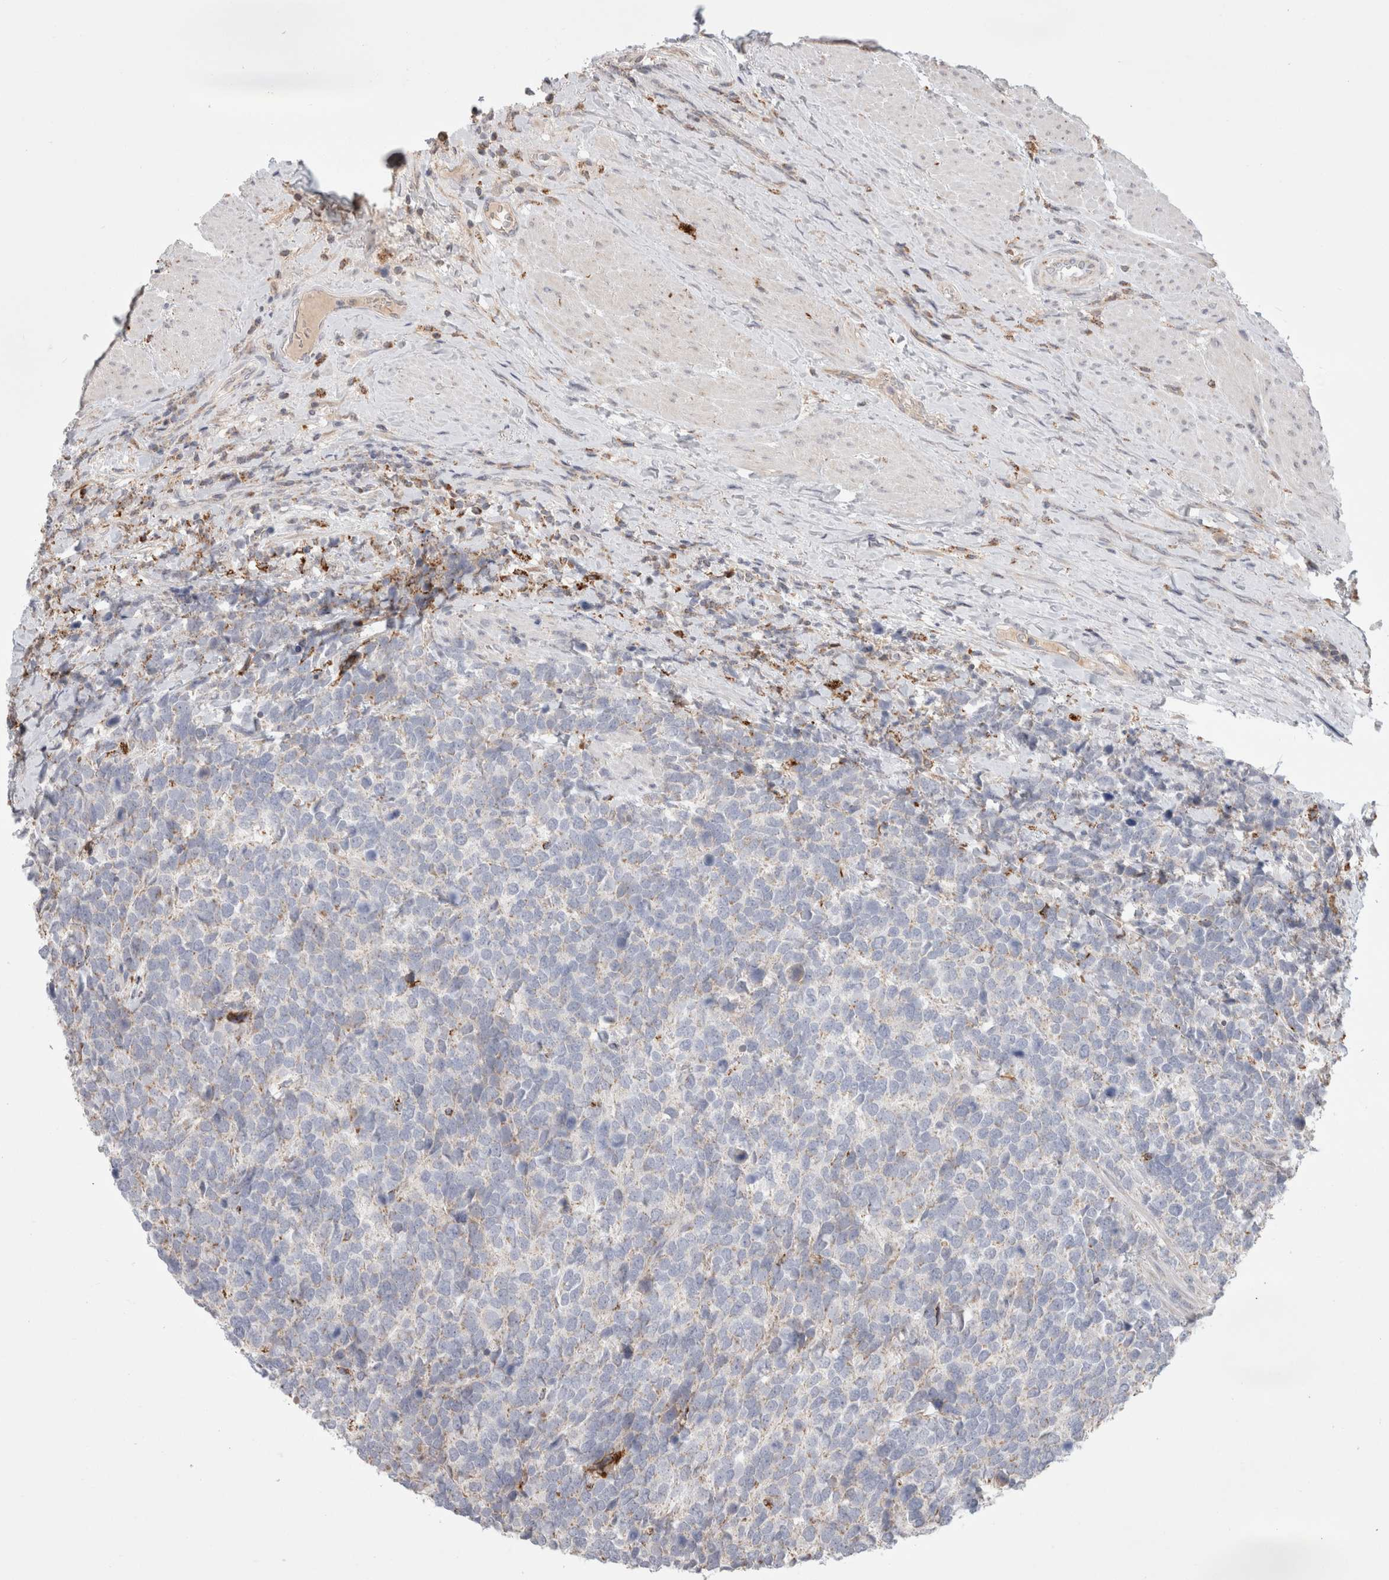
{"staining": {"intensity": "negative", "quantity": "none", "location": "none"}, "tissue": "urothelial cancer", "cell_type": "Tumor cells", "image_type": "cancer", "snomed": [{"axis": "morphology", "description": "Urothelial carcinoma, High grade"}, {"axis": "topography", "description": "Urinary bladder"}], "caption": "A photomicrograph of human high-grade urothelial carcinoma is negative for staining in tumor cells.", "gene": "HROB", "patient": {"sex": "female", "age": 82}}